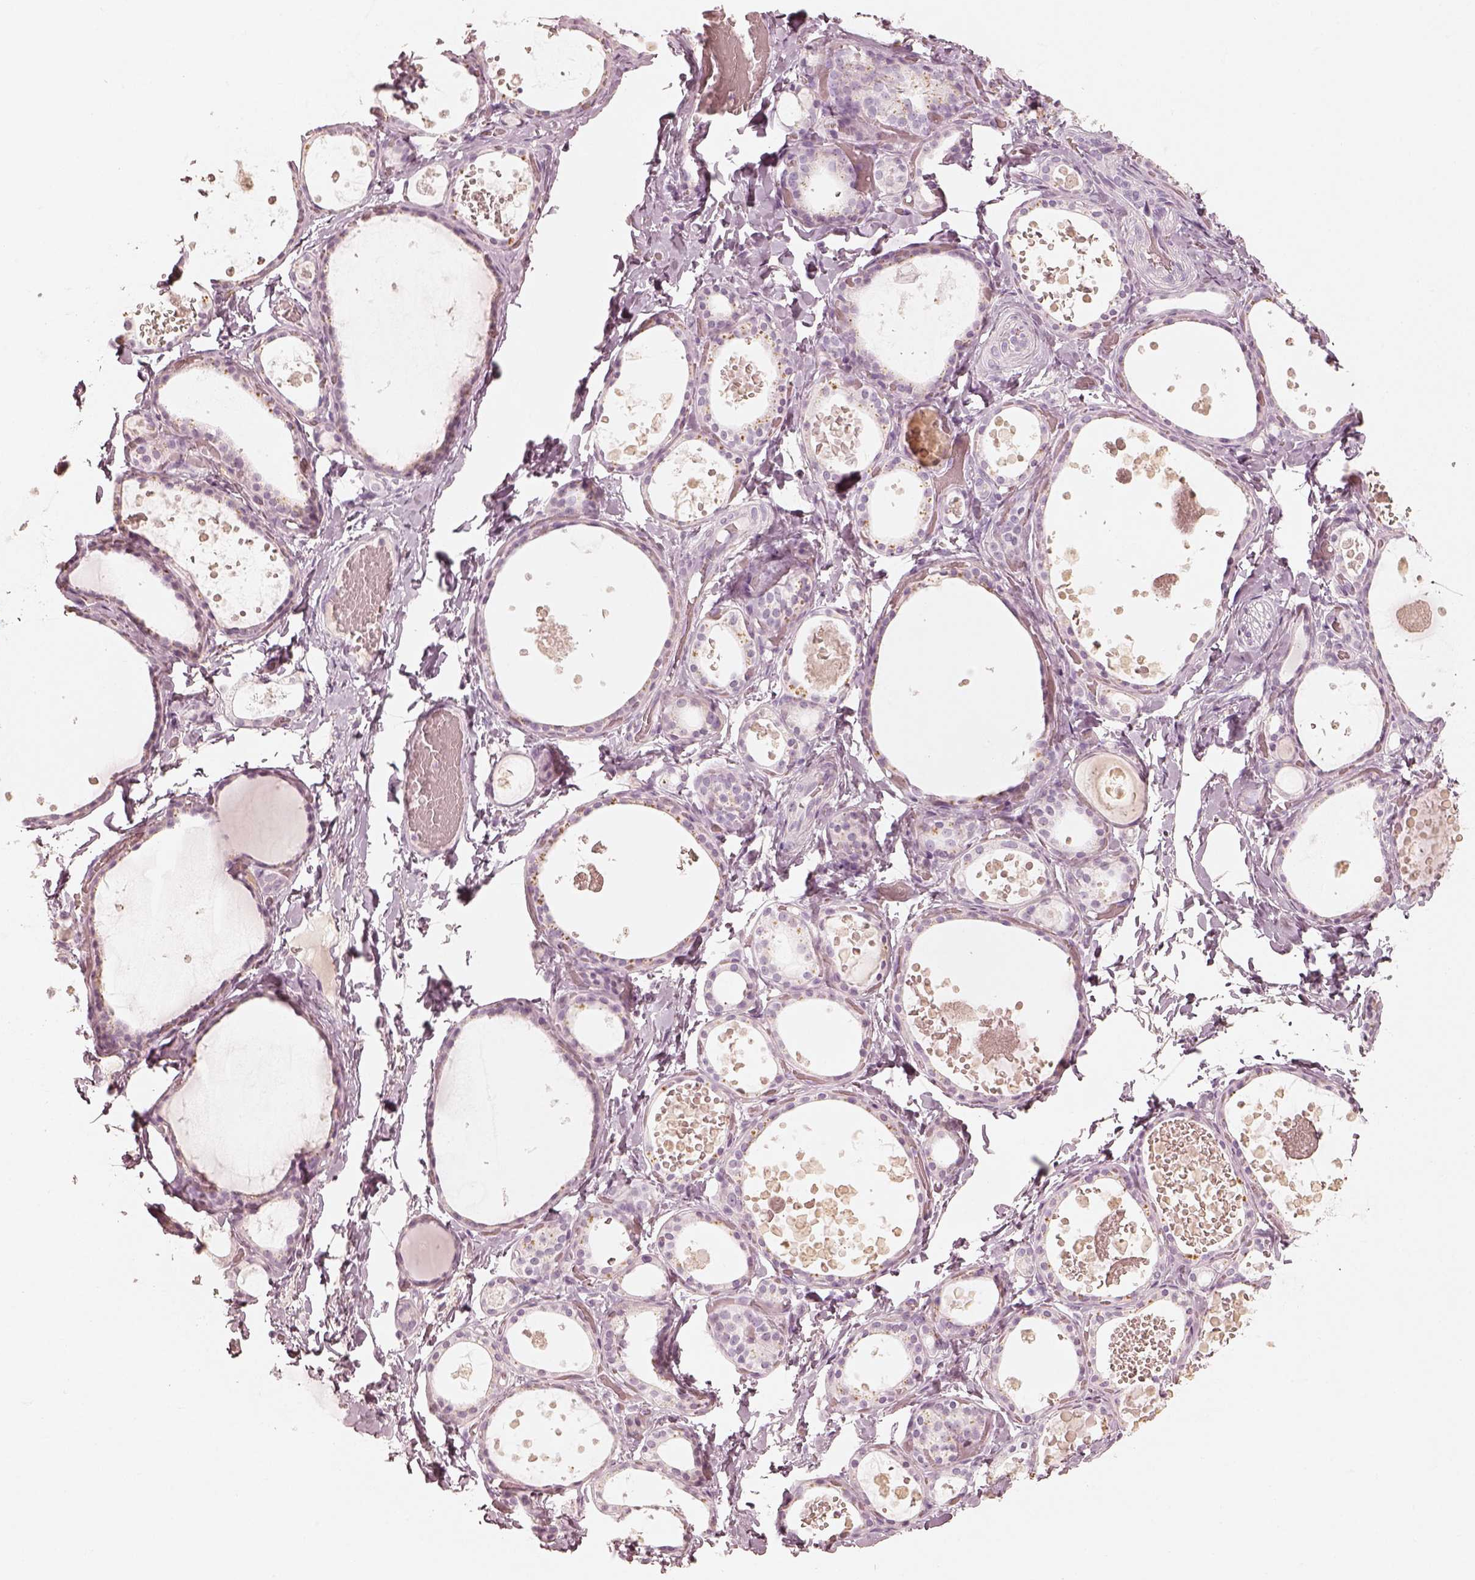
{"staining": {"intensity": "negative", "quantity": "none", "location": "none"}, "tissue": "thyroid gland", "cell_type": "Glandular cells", "image_type": "normal", "snomed": [{"axis": "morphology", "description": "Normal tissue, NOS"}, {"axis": "topography", "description": "Thyroid gland"}], "caption": "This is an immunohistochemistry (IHC) image of normal human thyroid gland. There is no staining in glandular cells.", "gene": "KRT82", "patient": {"sex": "female", "age": 56}}